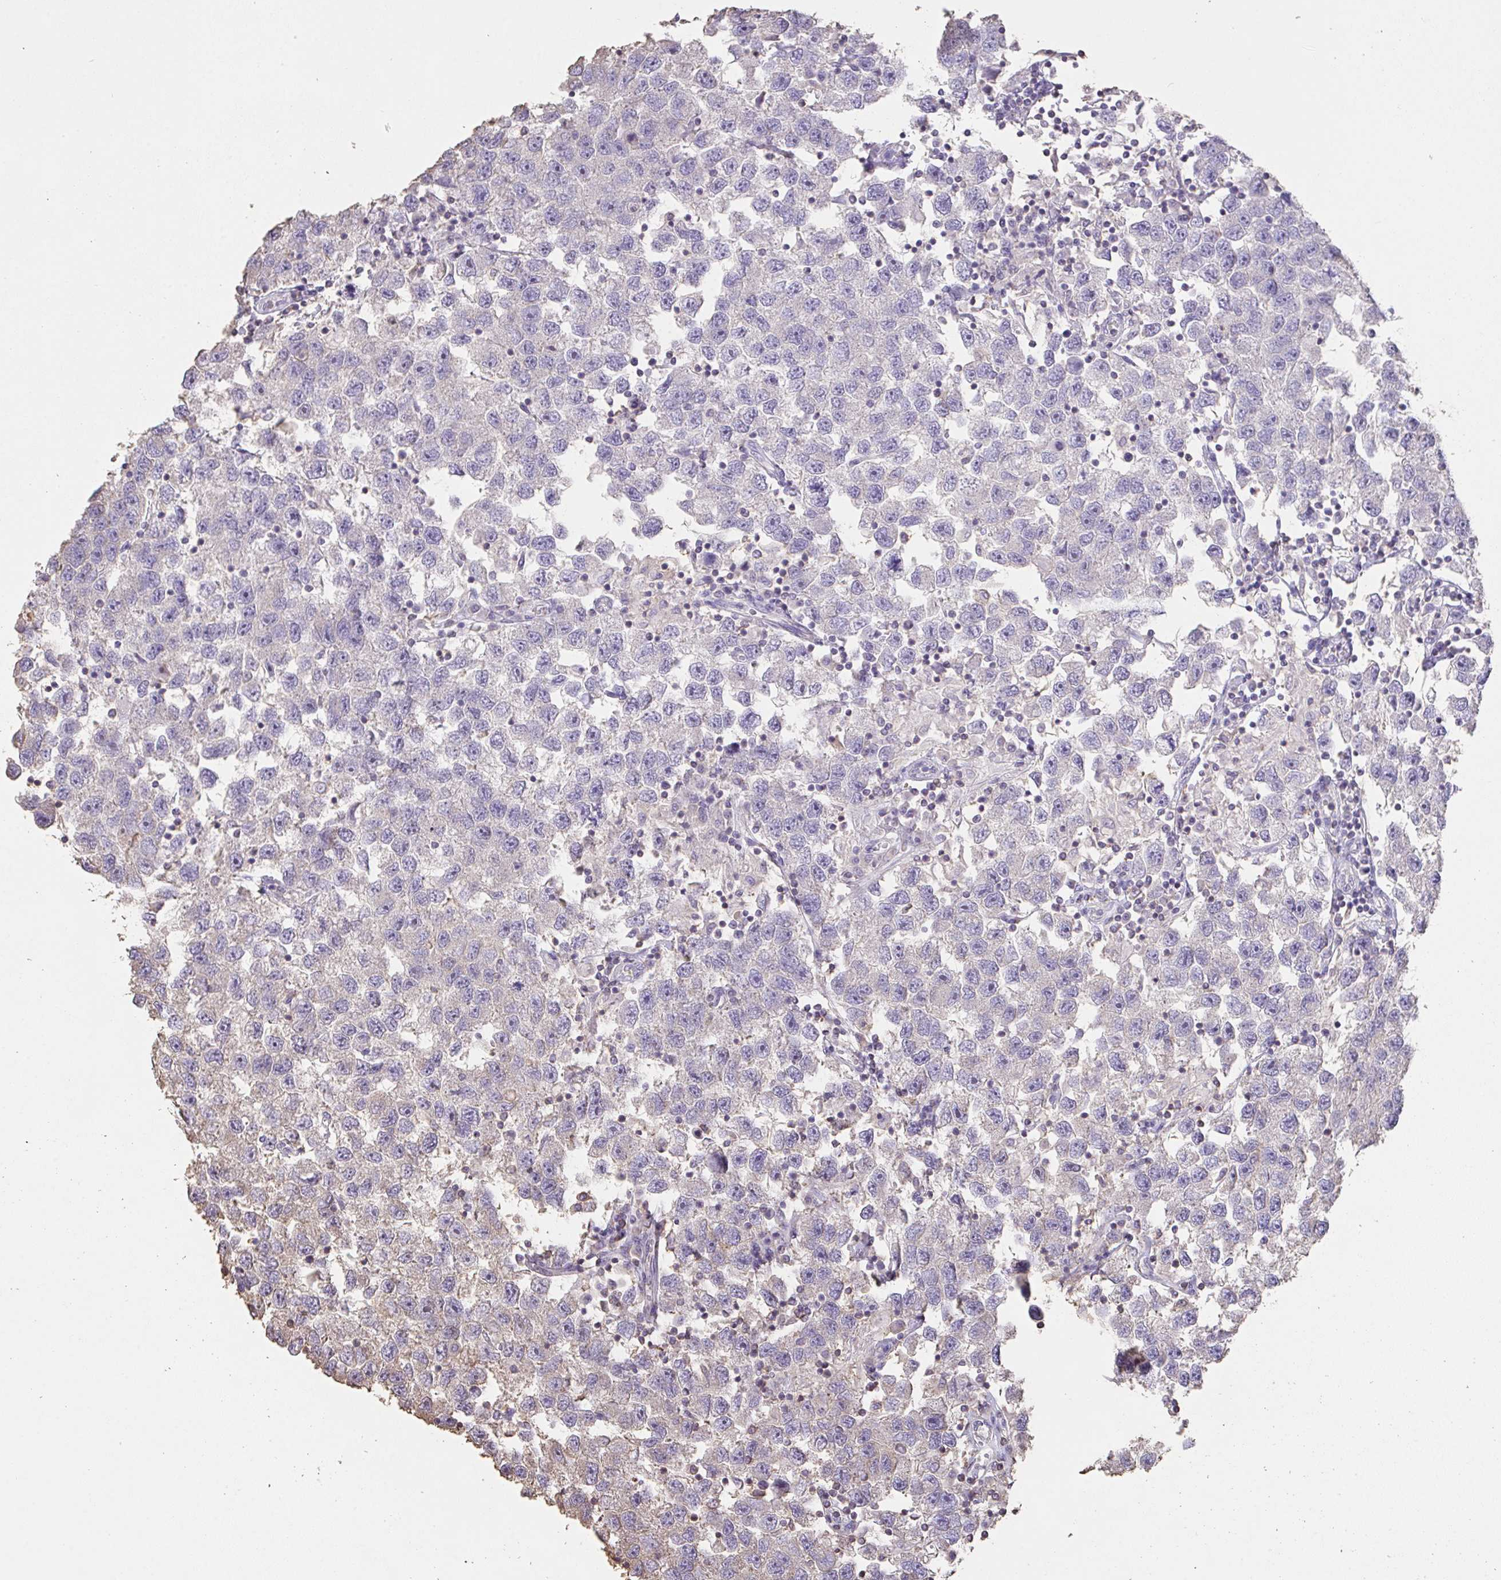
{"staining": {"intensity": "negative", "quantity": "none", "location": "none"}, "tissue": "testis cancer", "cell_type": "Tumor cells", "image_type": "cancer", "snomed": [{"axis": "morphology", "description": "Seminoma, NOS"}, {"axis": "topography", "description": "Testis"}], "caption": "Tumor cells show no significant protein expression in seminoma (testis).", "gene": "IL23R", "patient": {"sex": "male", "age": 26}}